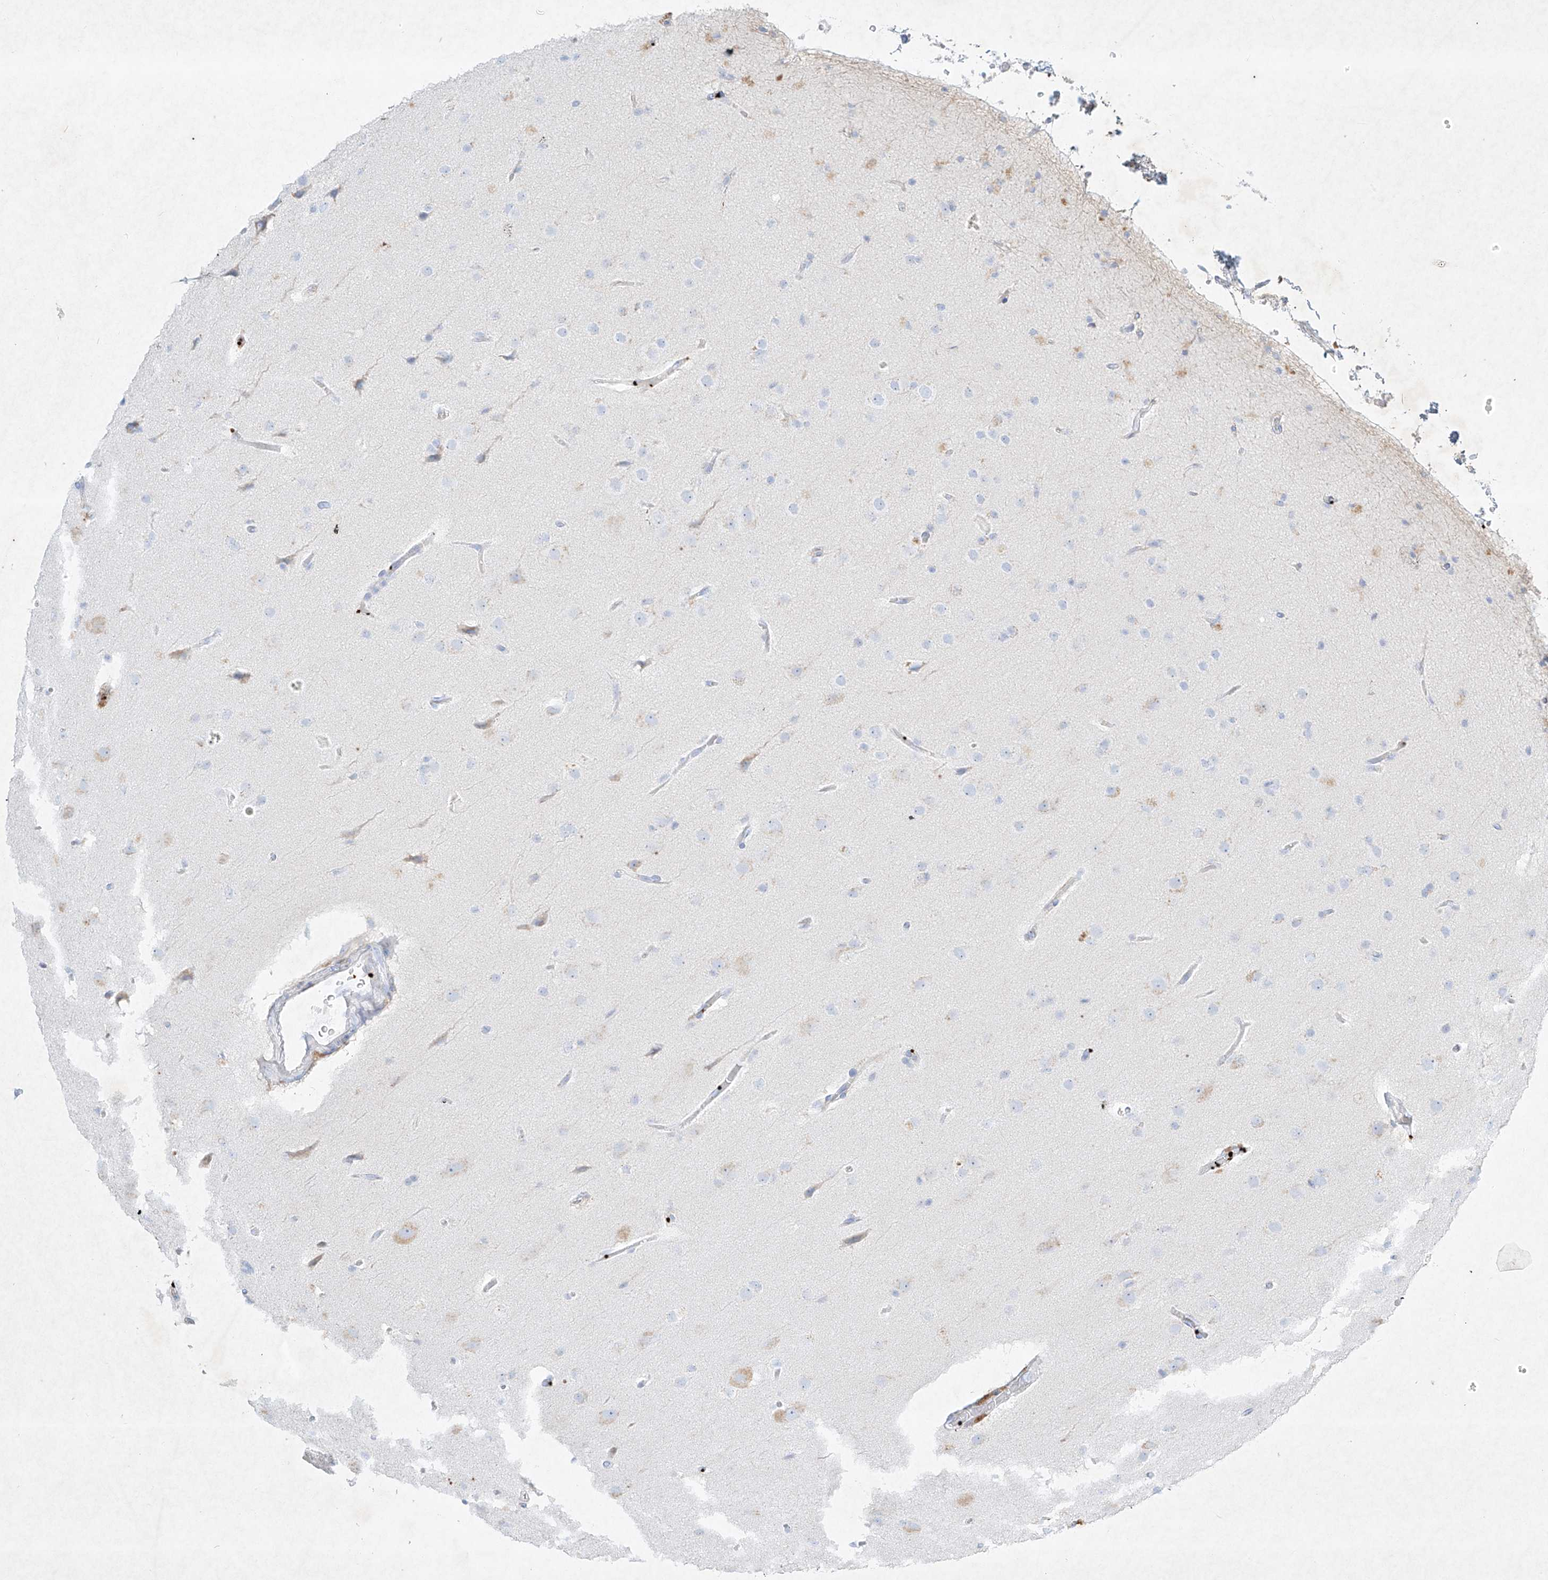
{"staining": {"intensity": "negative", "quantity": "none", "location": "none"}, "tissue": "glioma", "cell_type": "Tumor cells", "image_type": "cancer", "snomed": [{"axis": "morphology", "description": "Glioma, malignant, Low grade"}, {"axis": "topography", "description": "Brain"}], "caption": "An image of malignant low-grade glioma stained for a protein shows no brown staining in tumor cells.", "gene": "PLEK", "patient": {"sex": "female", "age": 37}}